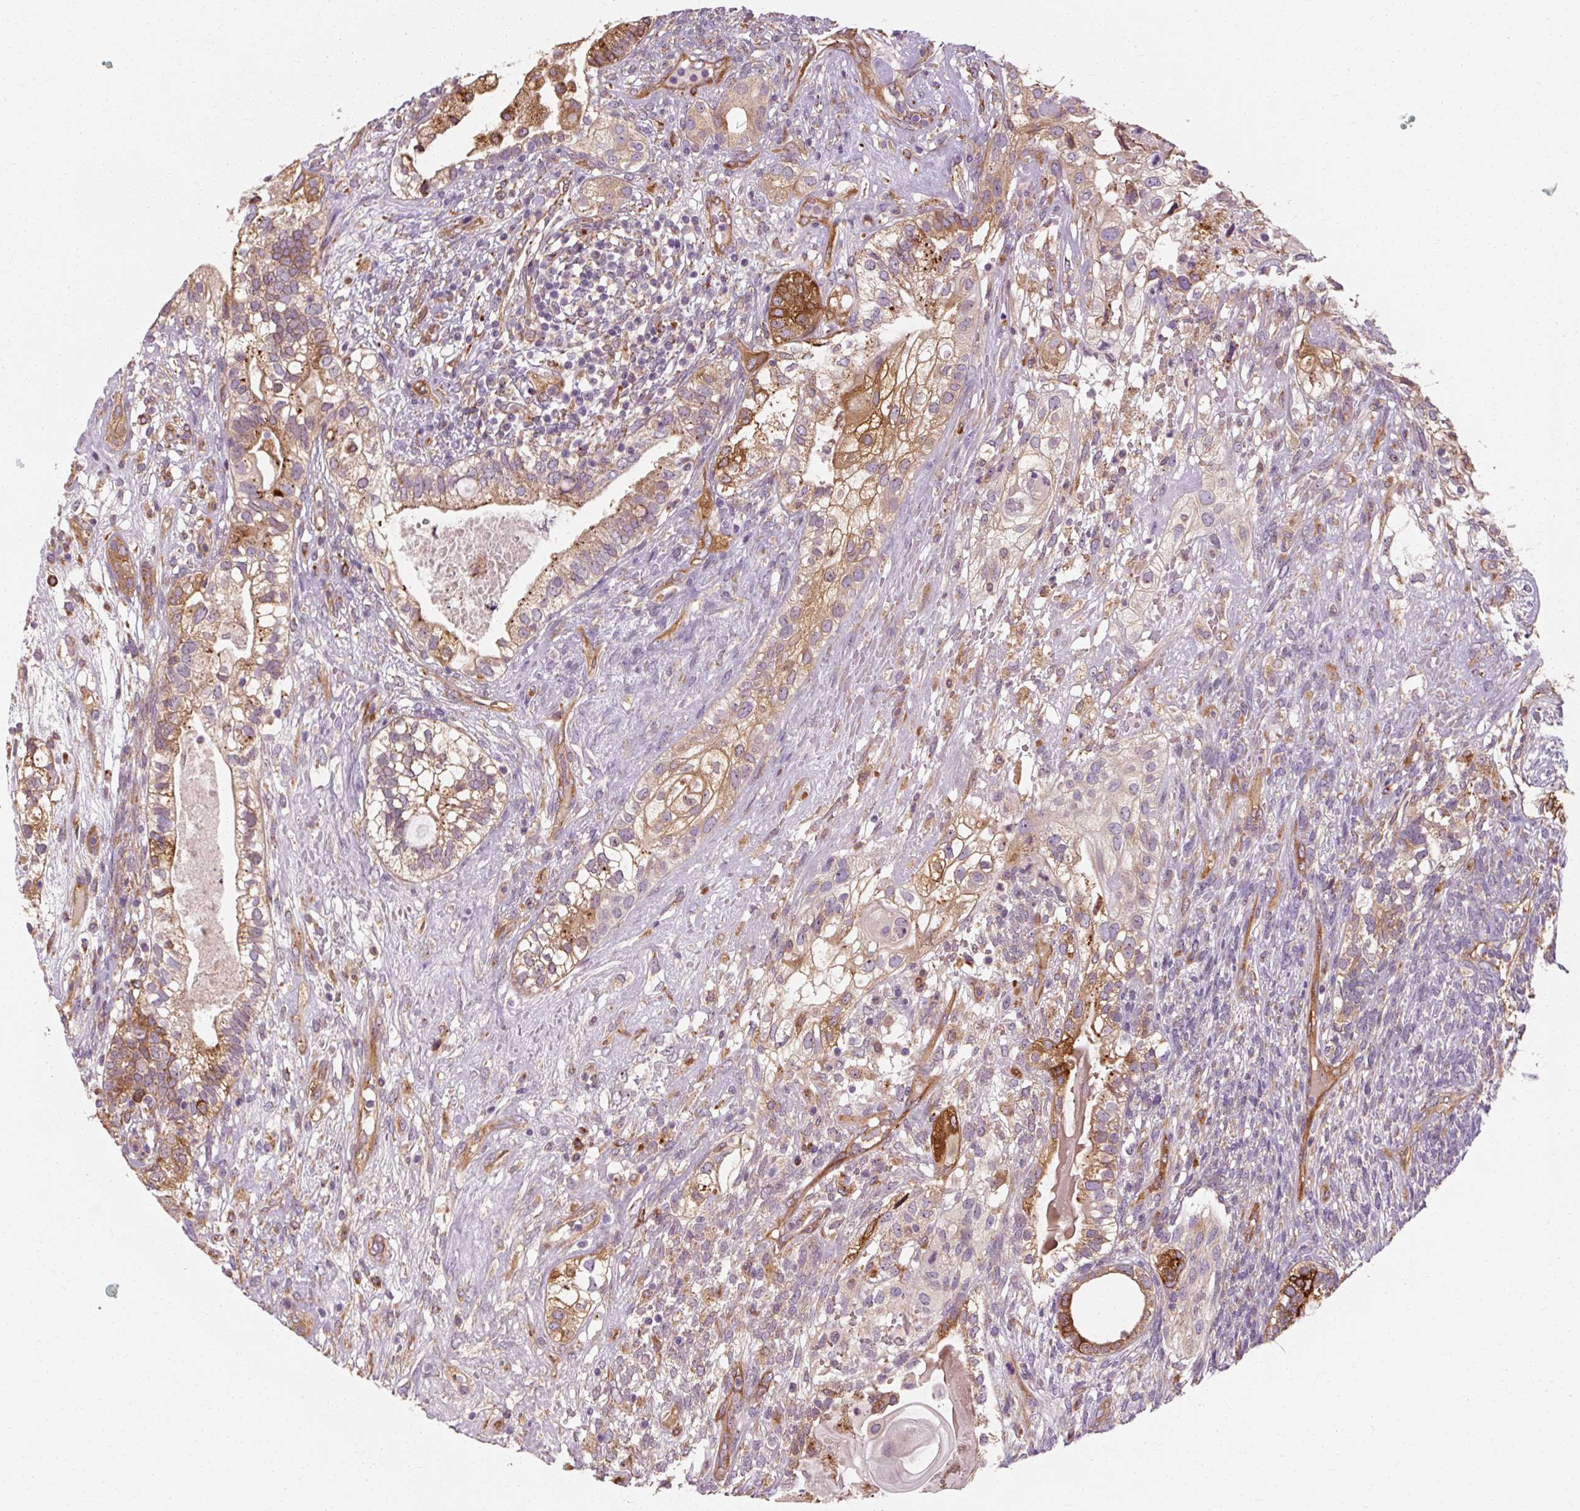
{"staining": {"intensity": "strong", "quantity": "<25%", "location": "cytoplasmic/membranous"}, "tissue": "testis cancer", "cell_type": "Tumor cells", "image_type": "cancer", "snomed": [{"axis": "morphology", "description": "Seminoma, NOS"}, {"axis": "morphology", "description": "Carcinoma, Embryonal, NOS"}, {"axis": "topography", "description": "Testis"}], "caption": "Testis embryonal carcinoma was stained to show a protein in brown. There is medium levels of strong cytoplasmic/membranous staining in about <25% of tumor cells. The staining was performed using DAB (3,3'-diaminobenzidine) to visualize the protein expression in brown, while the nuclei were stained in blue with hematoxylin (Magnification: 20x).", "gene": "TBC1D4", "patient": {"sex": "male", "age": 41}}